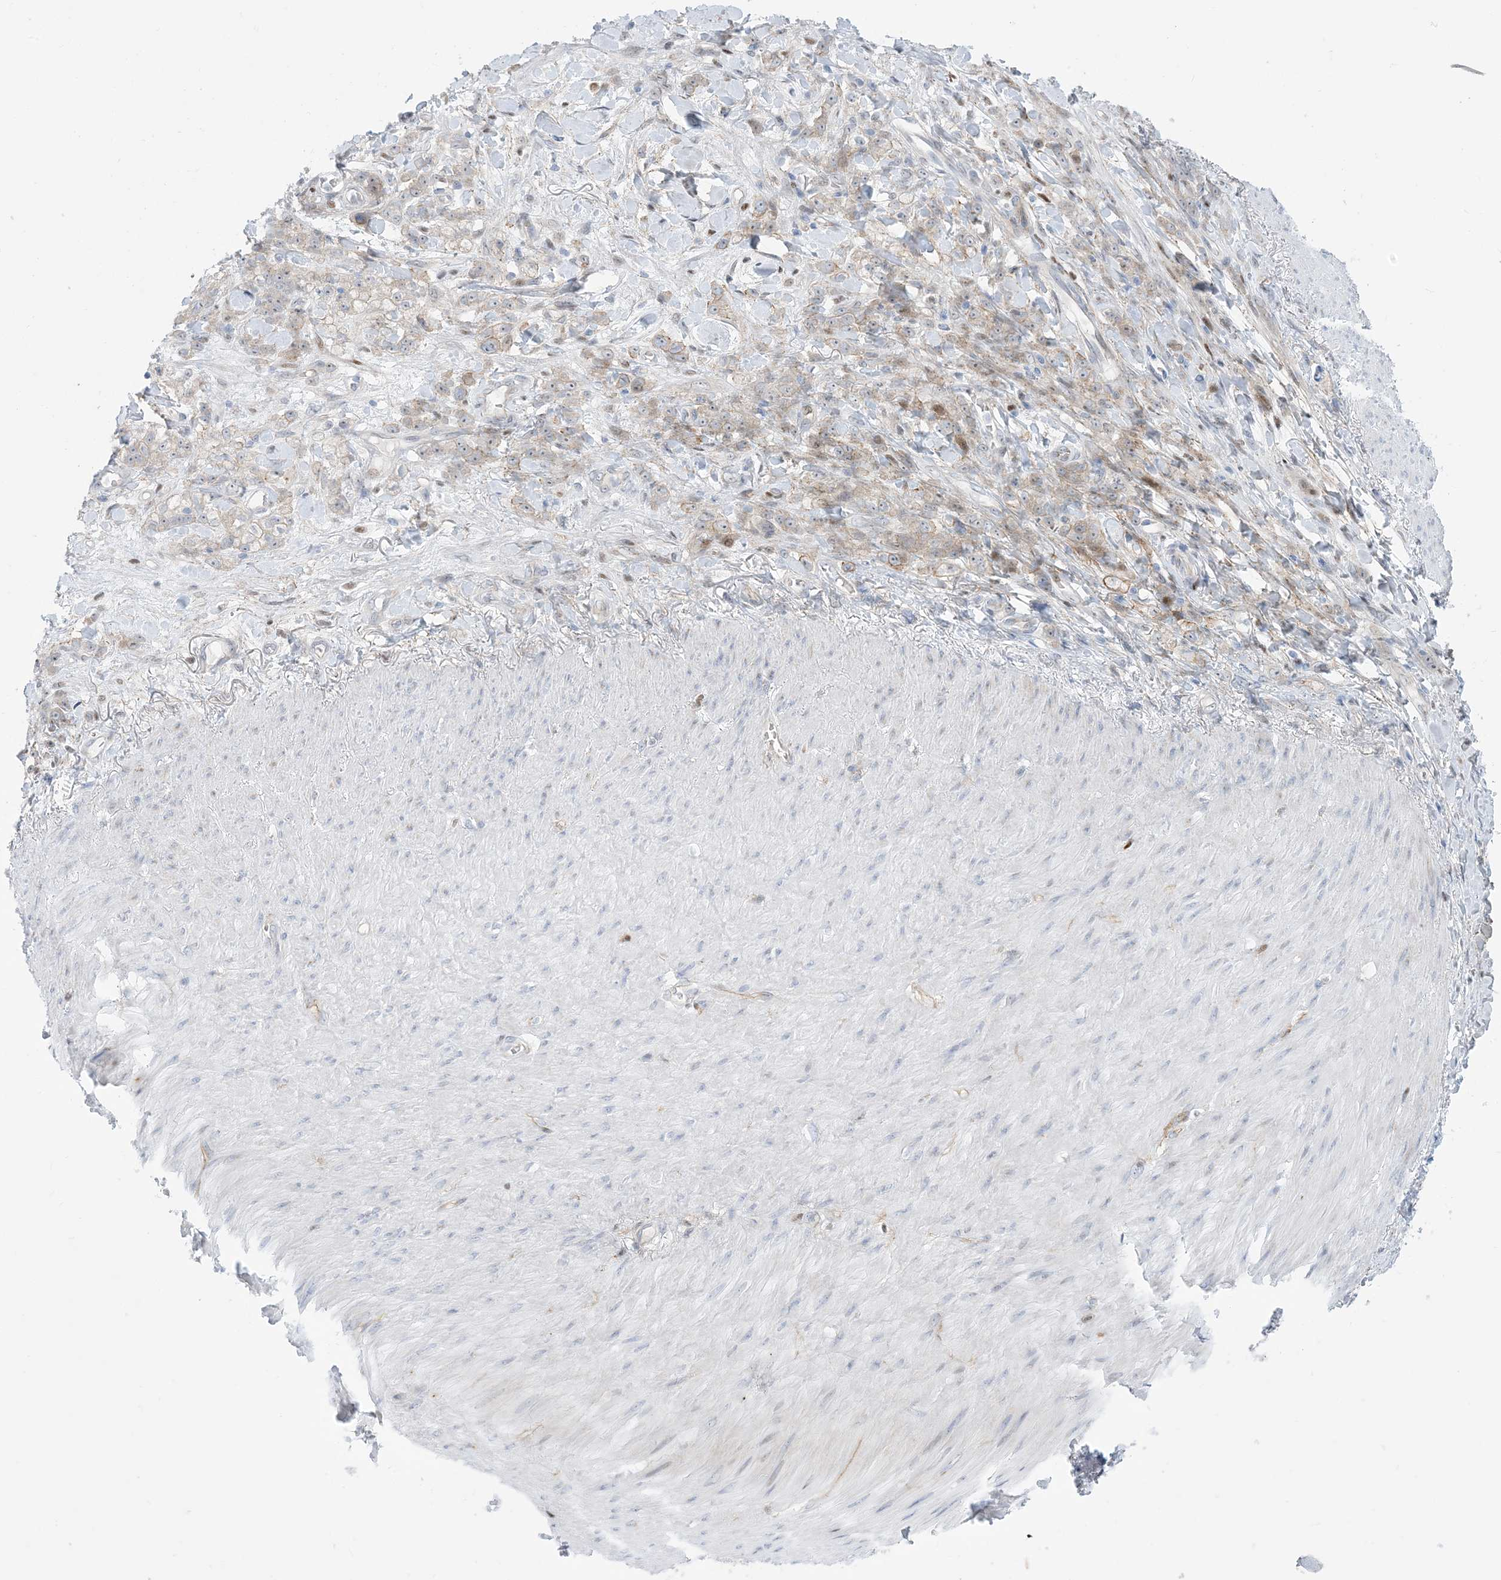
{"staining": {"intensity": "weak", "quantity": ">75%", "location": "cytoplasmic/membranous"}, "tissue": "stomach cancer", "cell_type": "Tumor cells", "image_type": "cancer", "snomed": [{"axis": "morphology", "description": "Normal tissue, NOS"}, {"axis": "morphology", "description": "Adenocarcinoma, NOS"}, {"axis": "topography", "description": "Stomach"}], "caption": "Tumor cells show low levels of weak cytoplasmic/membranous positivity in approximately >75% of cells in stomach cancer. (brown staining indicates protein expression, while blue staining denotes nuclei).", "gene": "MARS2", "patient": {"sex": "male", "age": 82}}